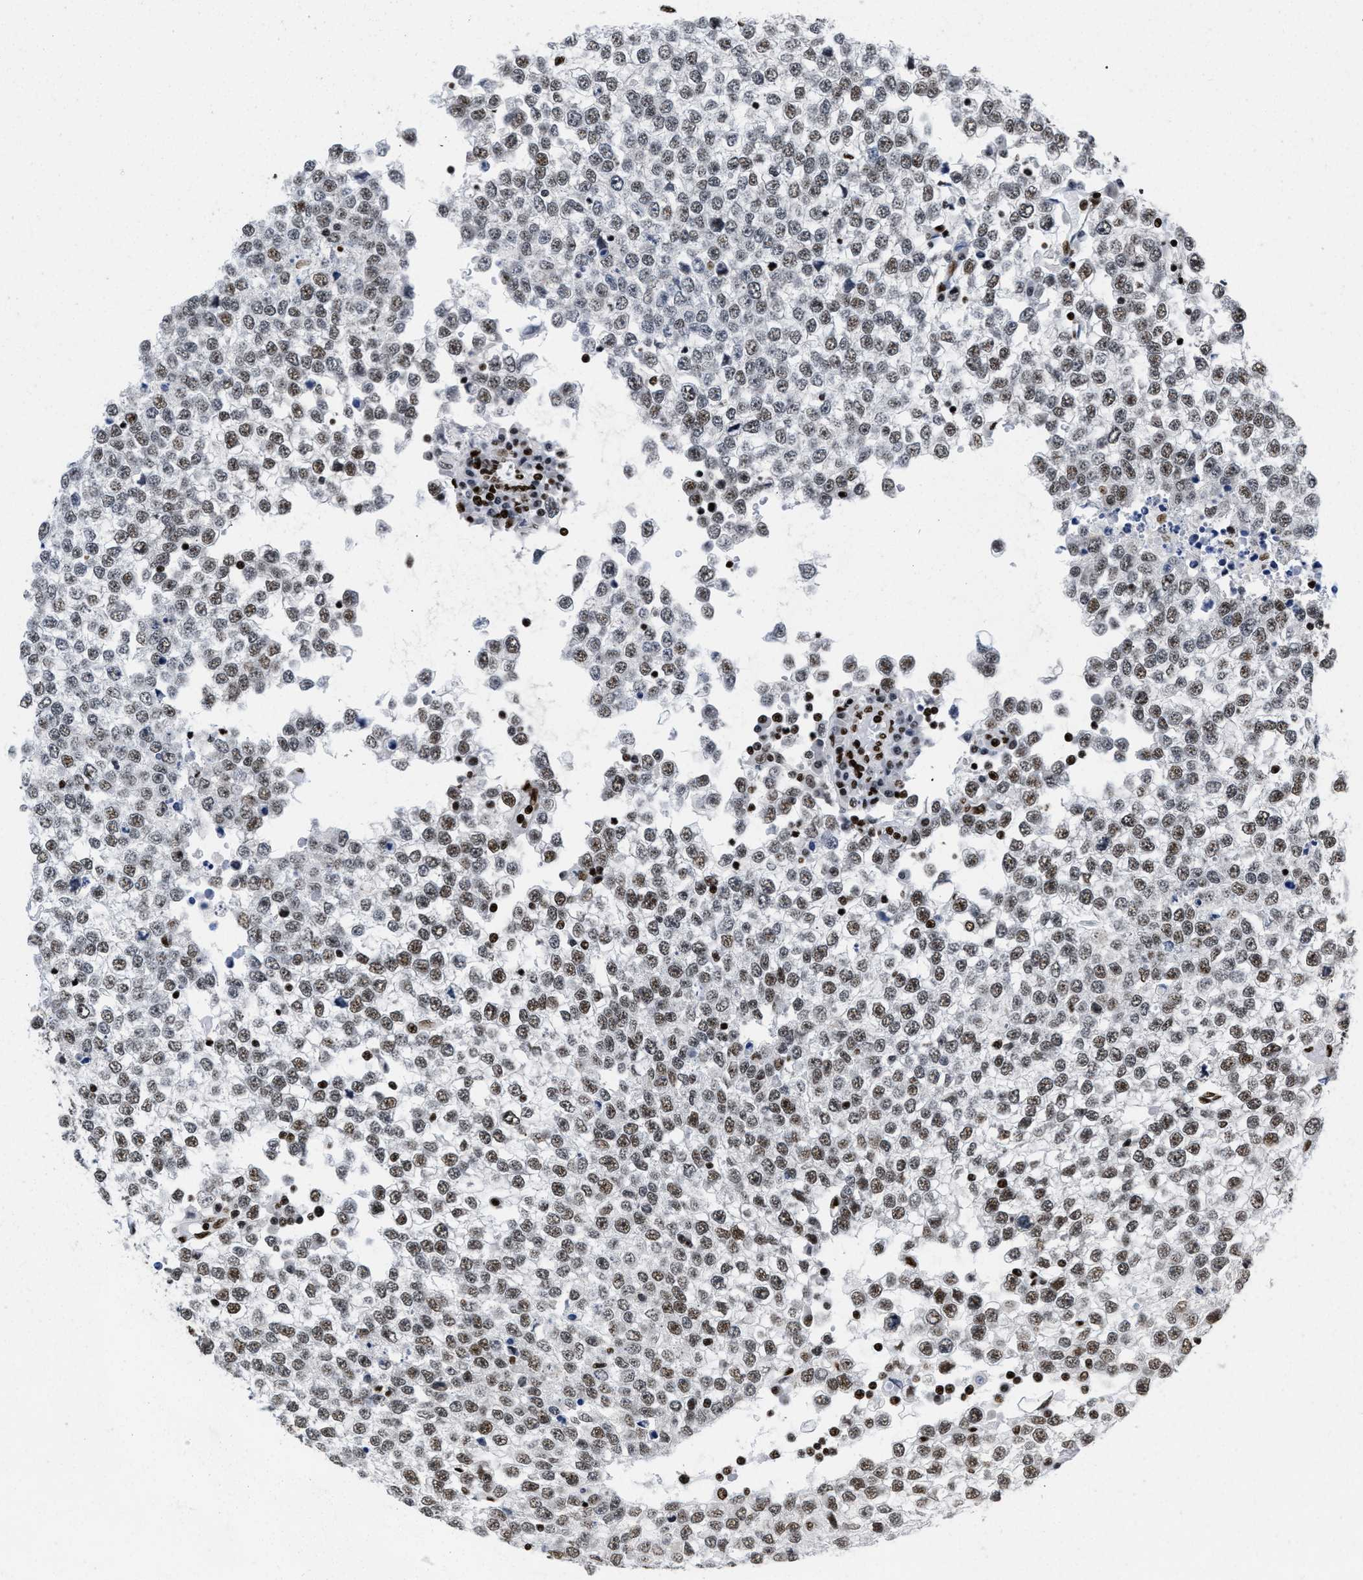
{"staining": {"intensity": "moderate", "quantity": ">75%", "location": "nuclear"}, "tissue": "testis cancer", "cell_type": "Tumor cells", "image_type": "cancer", "snomed": [{"axis": "morphology", "description": "Seminoma, NOS"}, {"axis": "topography", "description": "Testis"}], "caption": "Human seminoma (testis) stained with a brown dye exhibits moderate nuclear positive expression in about >75% of tumor cells.", "gene": "CREB1", "patient": {"sex": "male", "age": 65}}